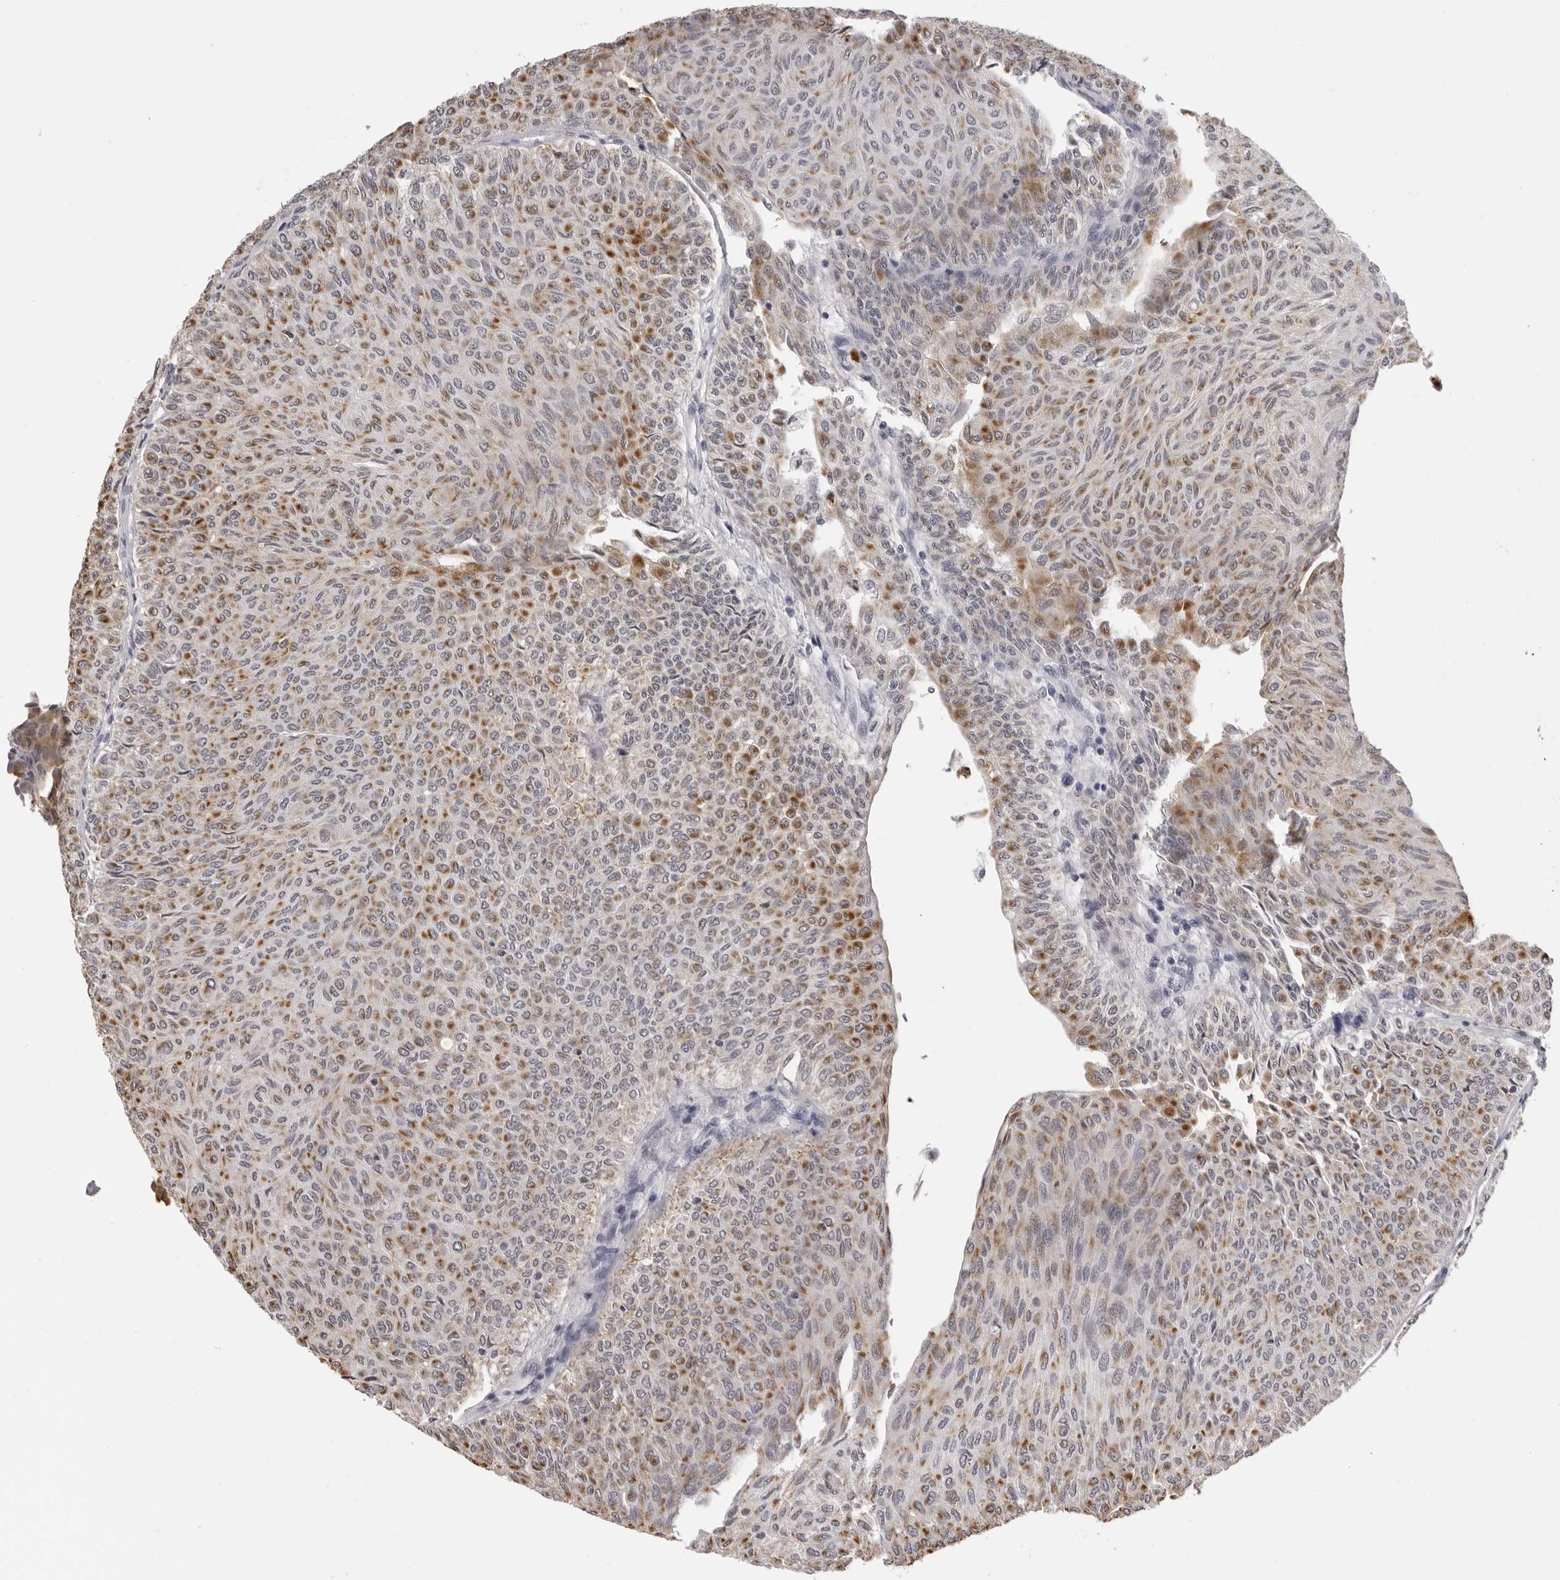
{"staining": {"intensity": "moderate", "quantity": "25%-75%", "location": "cytoplasmic/membranous"}, "tissue": "urothelial cancer", "cell_type": "Tumor cells", "image_type": "cancer", "snomed": [{"axis": "morphology", "description": "Urothelial carcinoma, Low grade"}, {"axis": "topography", "description": "Urinary bladder"}], "caption": "There is medium levels of moderate cytoplasmic/membranous staining in tumor cells of urothelial cancer, as demonstrated by immunohistochemical staining (brown color).", "gene": "IL31", "patient": {"sex": "male", "age": 78}}